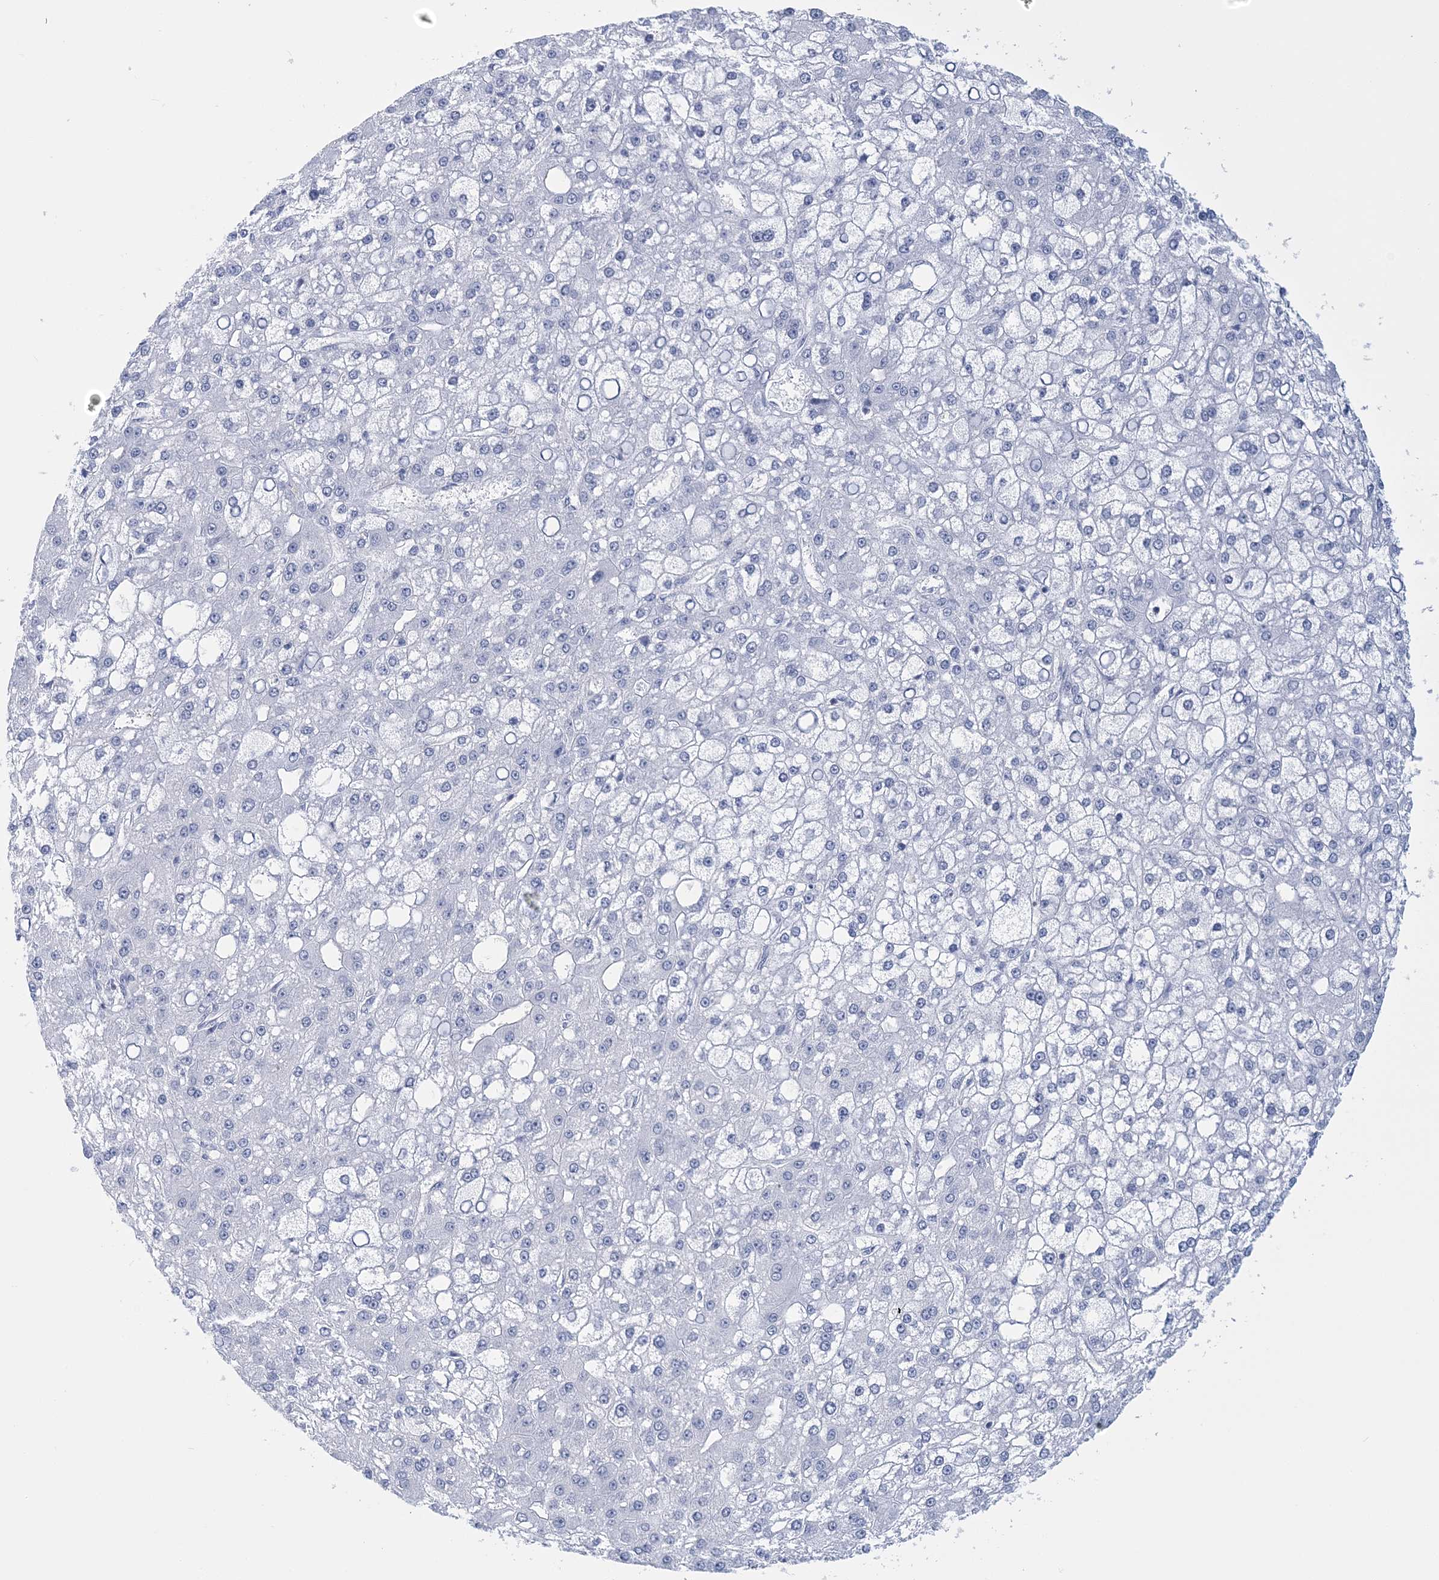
{"staining": {"intensity": "negative", "quantity": "none", "location": "none"}, "tissue": "liver cancer", "cell_type": "Tumor cells", "image_type": "cancer", "snomed": [{"axis": "morphology", "description": "Carcinoma, Hepatocellular, NOS"}, {"axis": "topography", "description": "Liver"}], "caption": "Immunohistochemical staining of human liver hepatocellular carcinoma reveals no significant positivity in tumor cells.", "gene": "C11orf21", "patient": {"sex": "male", "age": 67}}